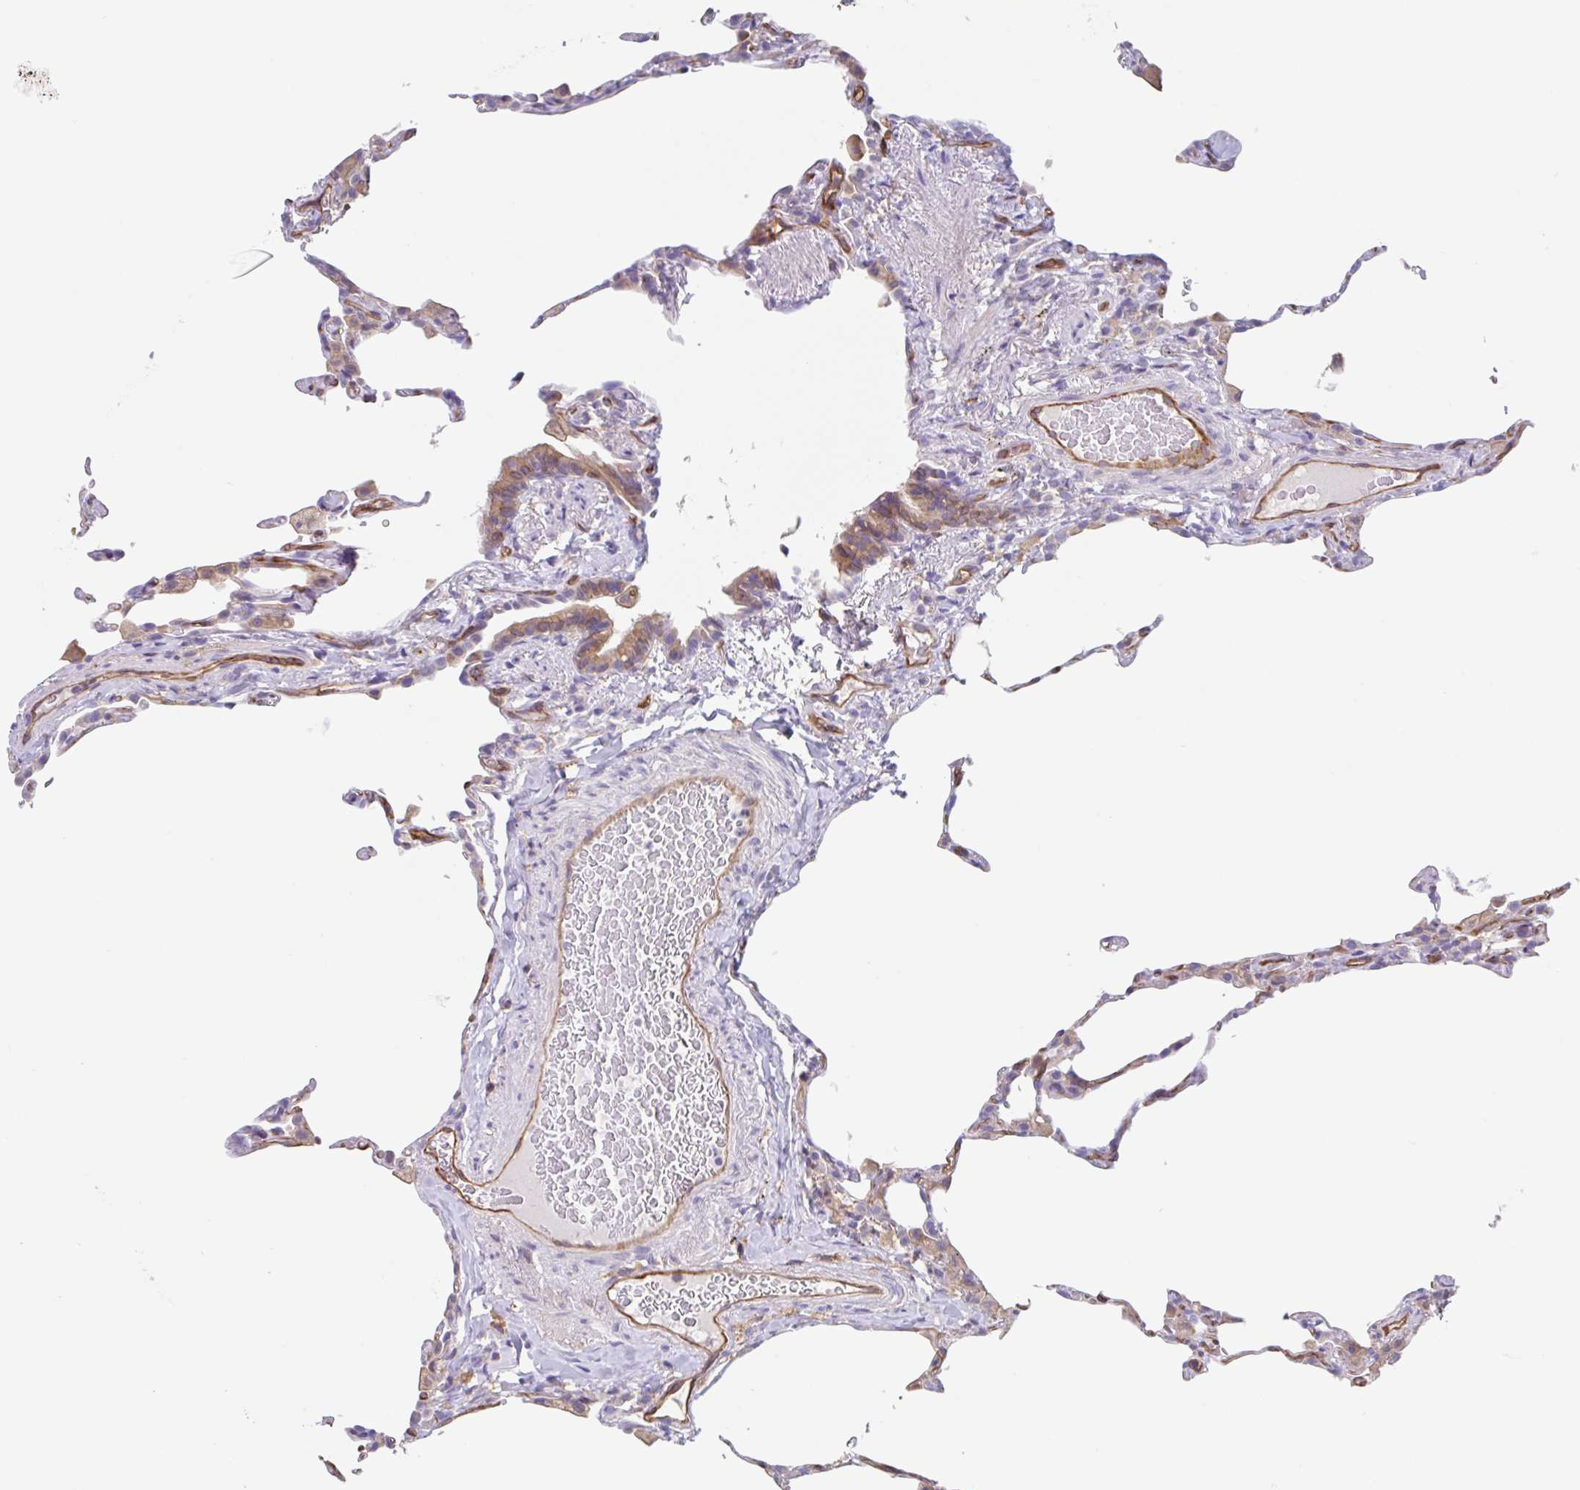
{"staining": {"intensity": "negative", "quantity": "none", "location": "none"}, "tissue": "lung", "cell_type": "Alveolar cells", "image_type": "normal", "snomed": [{"axis": "morphology", "description": "Normal tissue, NOS"}, {"axis": "topography", "description": "Lung"}], "caption": "This histopathology image is of normal lung stained with immunohistochemistry to label a protein in brown with the nuclei are counter-stained blue. There is no positivity in alveolar cells. (DAB (3,3'-diaminobenzidine) IHC, high magnification).", "gene": "EHD4", "patient": {"sex": "female", "age": 57}}